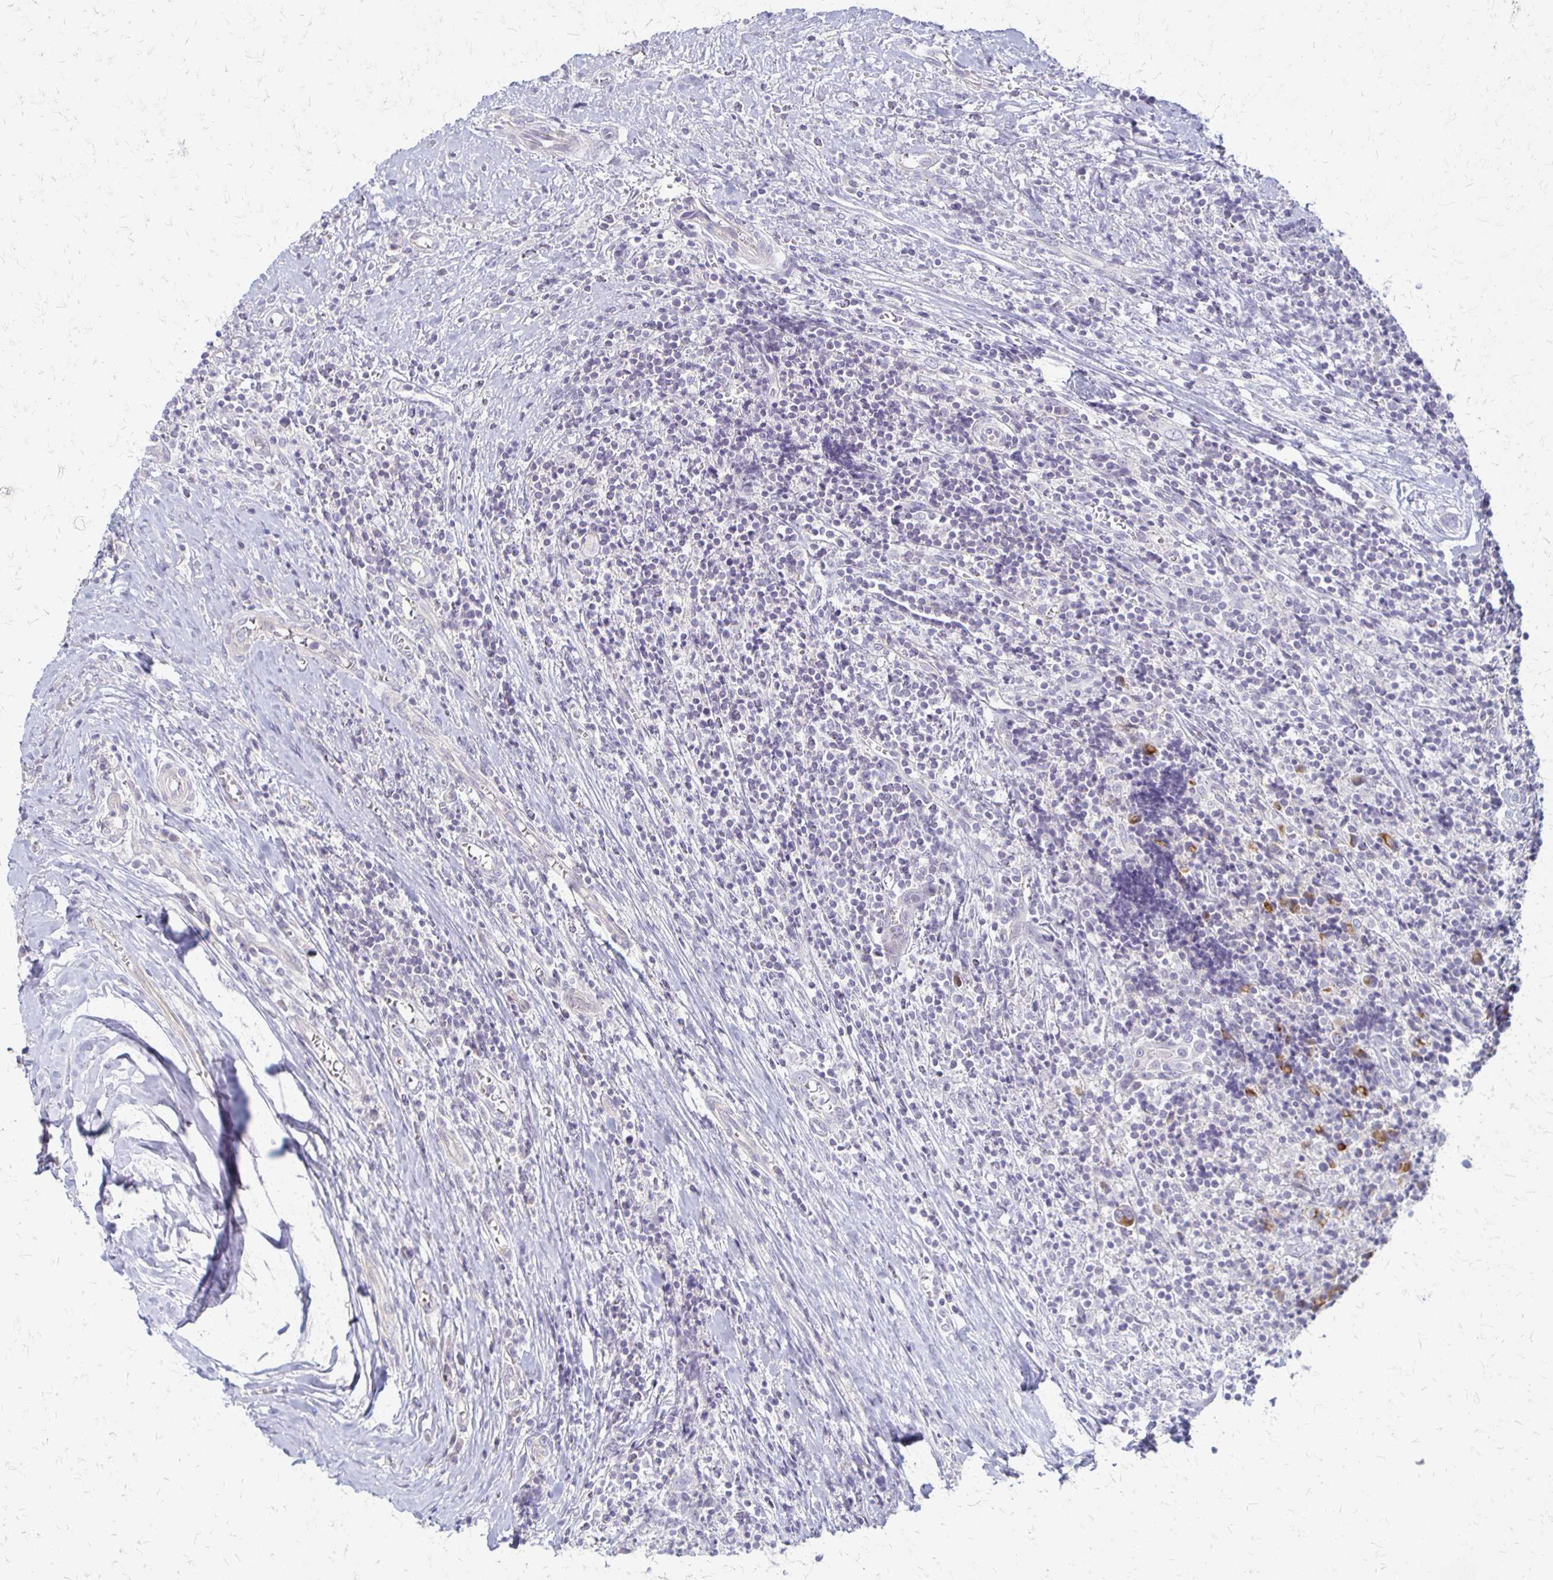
{"staining": {"intensity": "moderate", "quantity": "<25%", "location": "cytoplasmic/membranous"}, "tissue": "lymphoma", "cell_type": "Tumor cells", "image_type": "cancer", "snomed": [{"axis": "morphology", "description": "Hodgkin's disease, NOS"}, {"axis": "topography", "description": "Thymus, NOS"}], "caption": "A high-resolution histopathology image shows IHC staining of lymphoma, which demonstrates moderate cytoplasmic/membranous staining in about <25% of tumor cells.", "gene": "RHOC", "patient": {"sex": "female", "age": 17}}